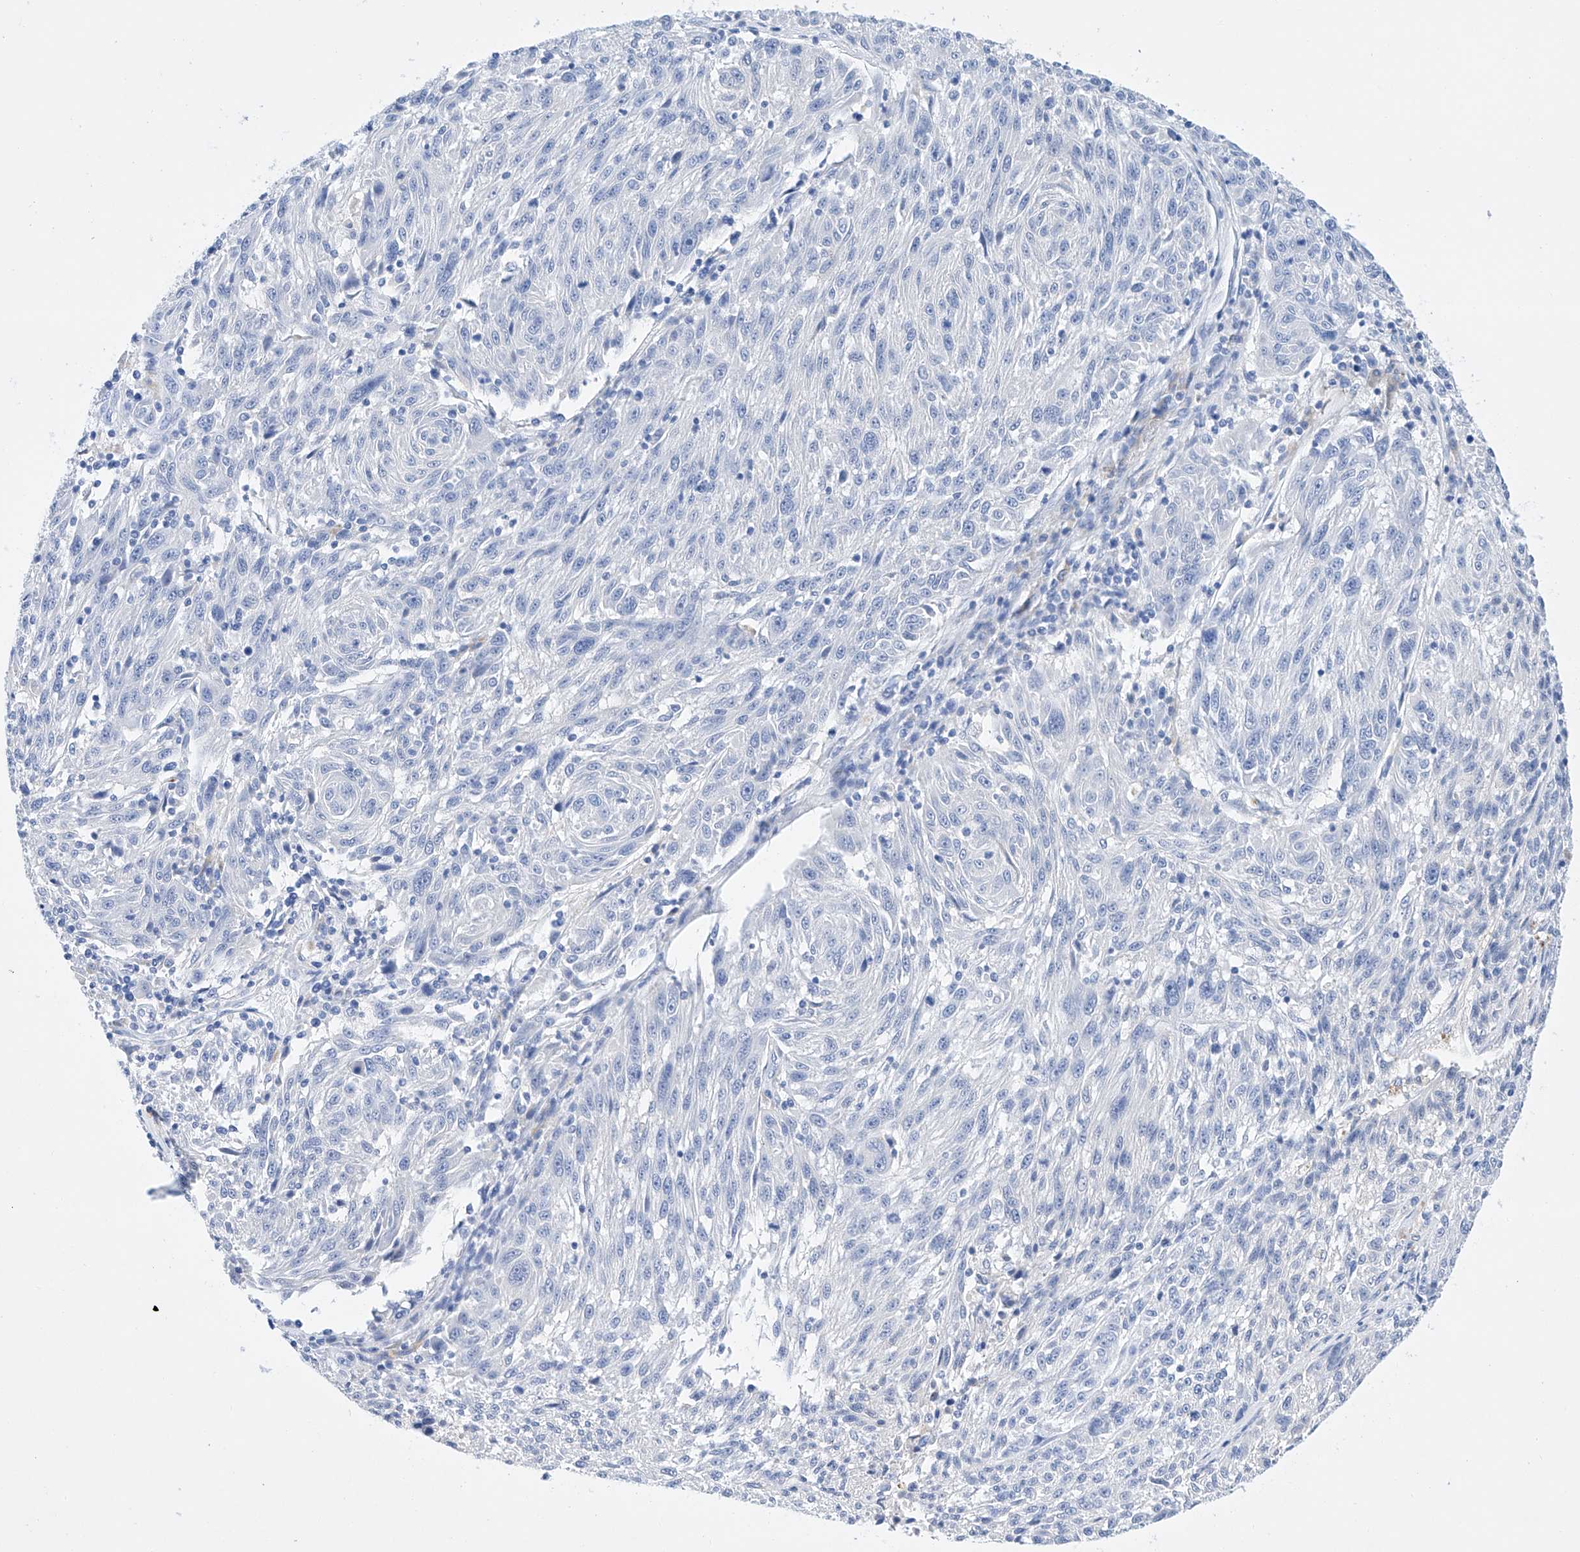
{"staining": {"intensity": "negative", "quantity": "none", "location": "none"}, "tissue": "melanoma", "cell_type": "Tumor cells", "image_type": "cancer", "snomed": [{"axis": "morphology", "description": "Malignant melanoma, NOS"}, {"axis": "topography", "description": "Skin"}], "caption": "Immunohistochemistry histopathology image of neoplastic tissue: malignant melanoma stained with DAB (3,3'-diaminobenzidine) reveals no significant protein staining in tumor cells.", "gene": "LURAP1", "patient": {"sex": "male", "age": 53}}